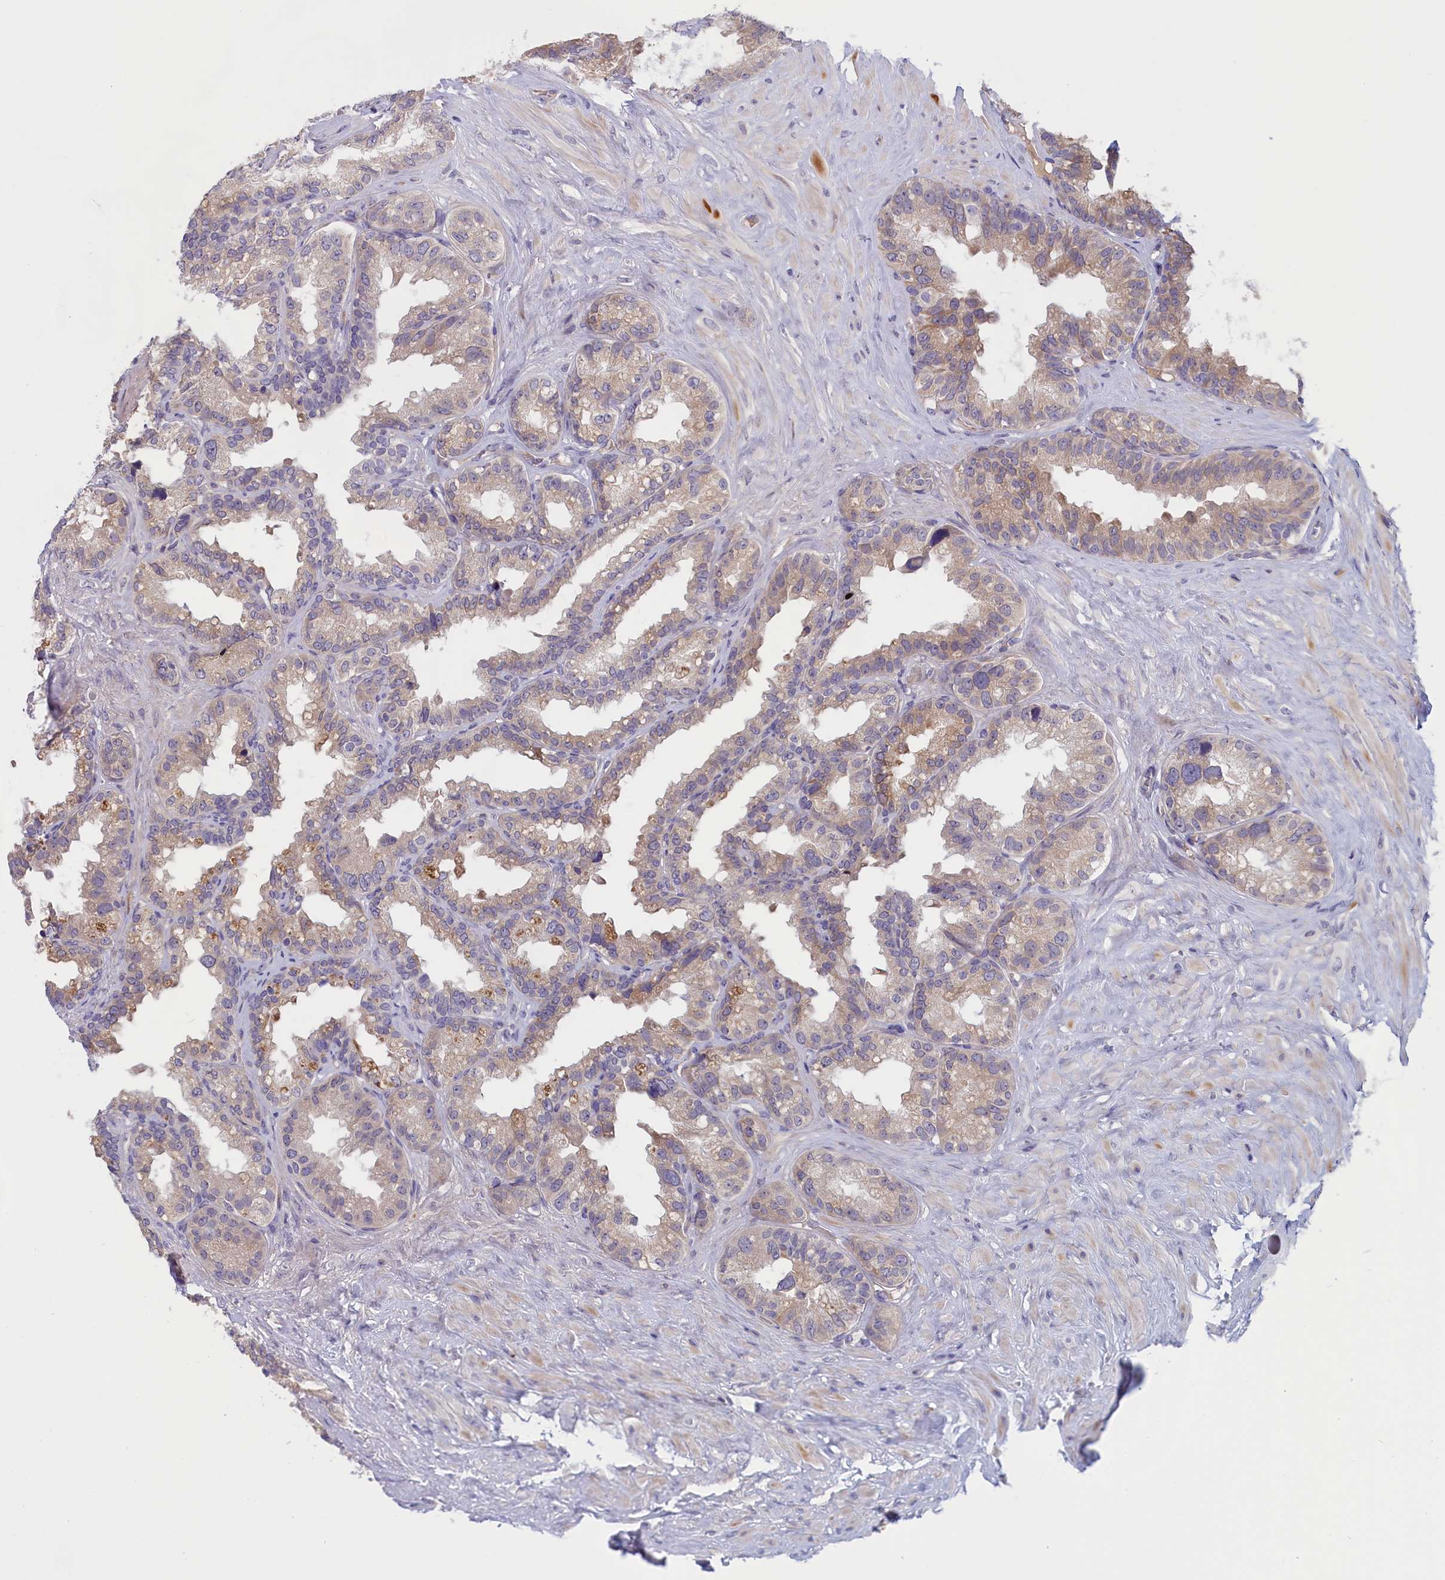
{"staining": {"intensity": "weak", "quantity": "<25%", "location": "cytoplasmic/membranous"}, "tissue": "seminal vesicle", "cell_type": "Glandular cells", "image_type": "normal", "snomed": [{"axis": "morphology", "description": "Normal tissue, NOS"}, {"axis": "topography", "description": "Seminal veicle"}], "caption": "Image shows no significant protein positivity in glandular cells of normal seminal vesicle.", "gene": "IGFALS", "patient": {"sex": "male", "age": 80}}